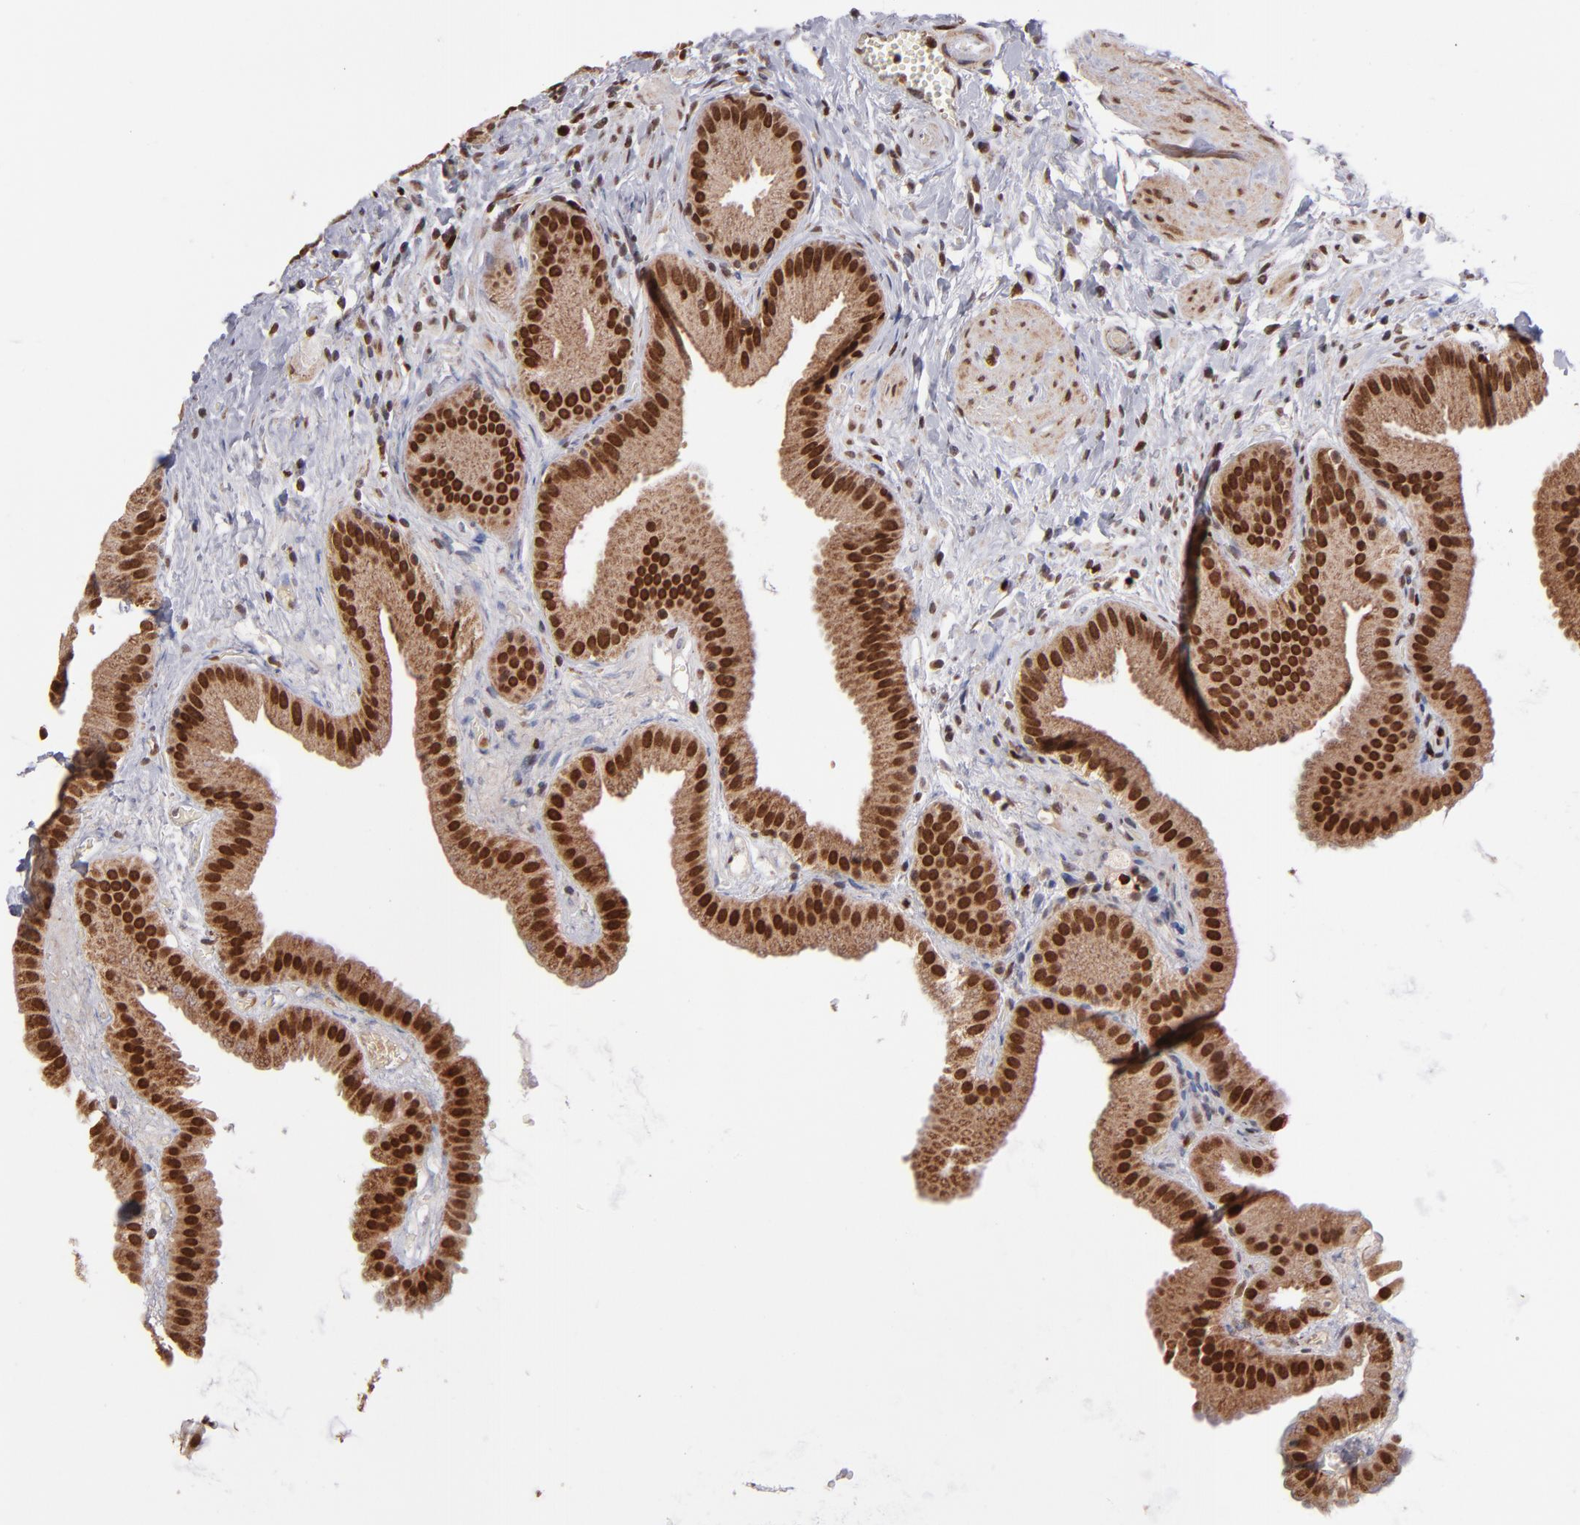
{"staining": {"intensity": "strong", "quantity": ">75%", "location": "cytoplasmic/membranous,nuclear"}, "tissue": "gallbladder", "cell_type": "Glandular cells", "image_type": "normal", "snomed": [{"axis": "morphology", "description": "Normal tissue, NOS"}, {"axis": "topography", "description": "Gallbladder"}], "caption": "Protein analysis of unremarkable gallbladder demonstrates strong cytoplasmic/membranous,nuclear staining in approximately >75% of glandular cells.", "gene": "TOP1MT", "patient": {"sex": "female", "age": 63}}